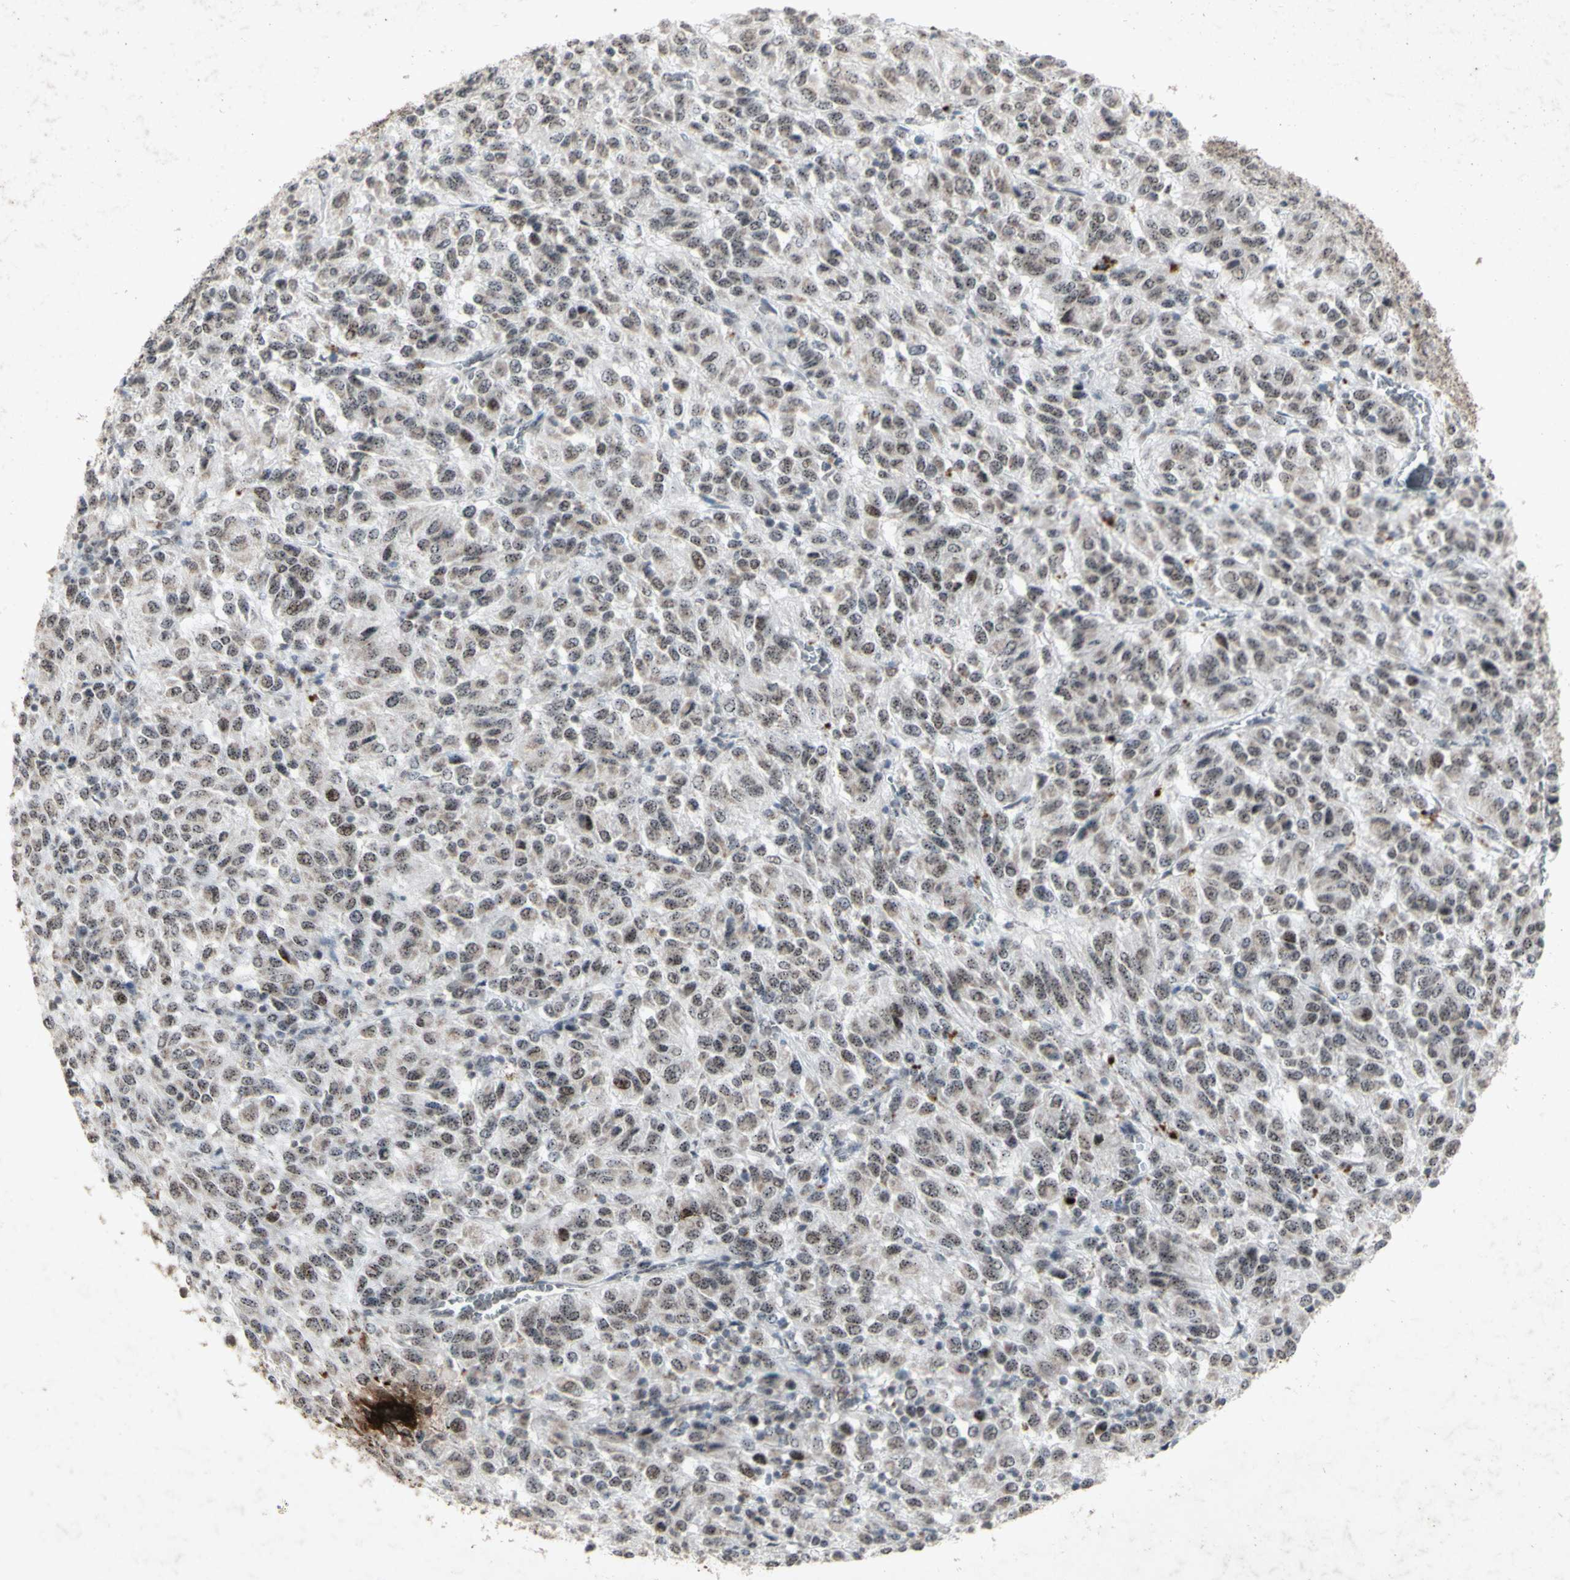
{"staining": {"intensity": "moderate", "quantity": ">75%", "location": "nuclear"}, "tissue": "melanoma", "cell_type": "Tumor cells", "image_type": "cancer", "snomed": [{"axis": "morphology", "description": "Malignant melanoma, Metastatic site"}, {"axis": "topography", "description": "Lung"}], "caption": "Tumor cells exhibit medium levels of moderate nuclear positivity in approximately >75% of cells in malignant melanoma (metastatic site). (DAB IHC with brightfield microscopy, high magnification).", "gene": "CENPB", "patient": {"sex": "male", "age": 64}}